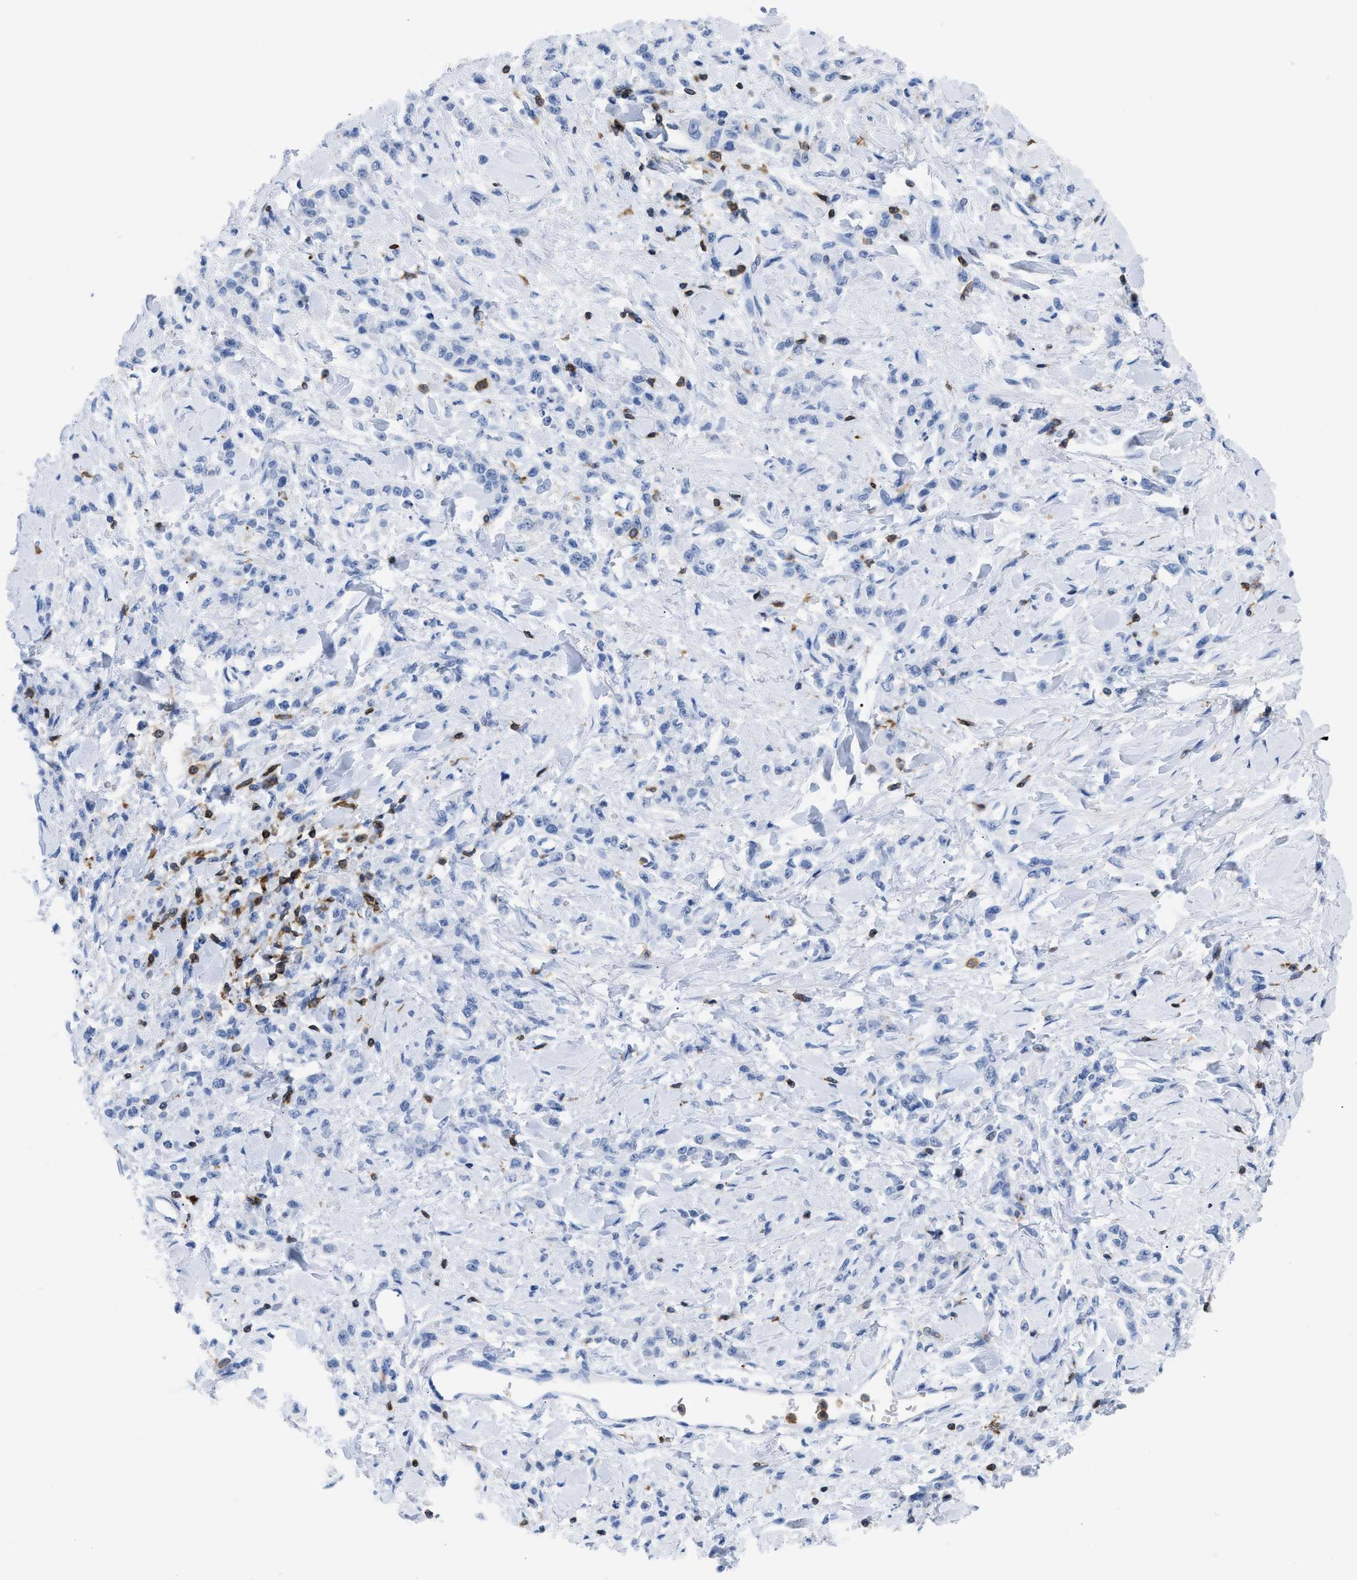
{"staining": {"intensity": "negative", "quantity": "none", "location": "none"}, "tissue": "stomach cancer", "cell_type": "Tumor cells", "image_type": "cancer", "snomed": [{"axis": "morphology", "description": "Normal tissue, NOS"}, {"axis": "morphology", "description": "Adenocarcinoma, NOS"}, {"axis": "topography", "description": "Stomach"}], "caption": "Immunohistochemistry (IHC) histopathology image of human stomach cancer (adenocarcinoma) stained for a protein (brown), which reveals no staining in tumor cells.", "gene": "LCP1", "patient": {"sex": "male", "age": 82}}